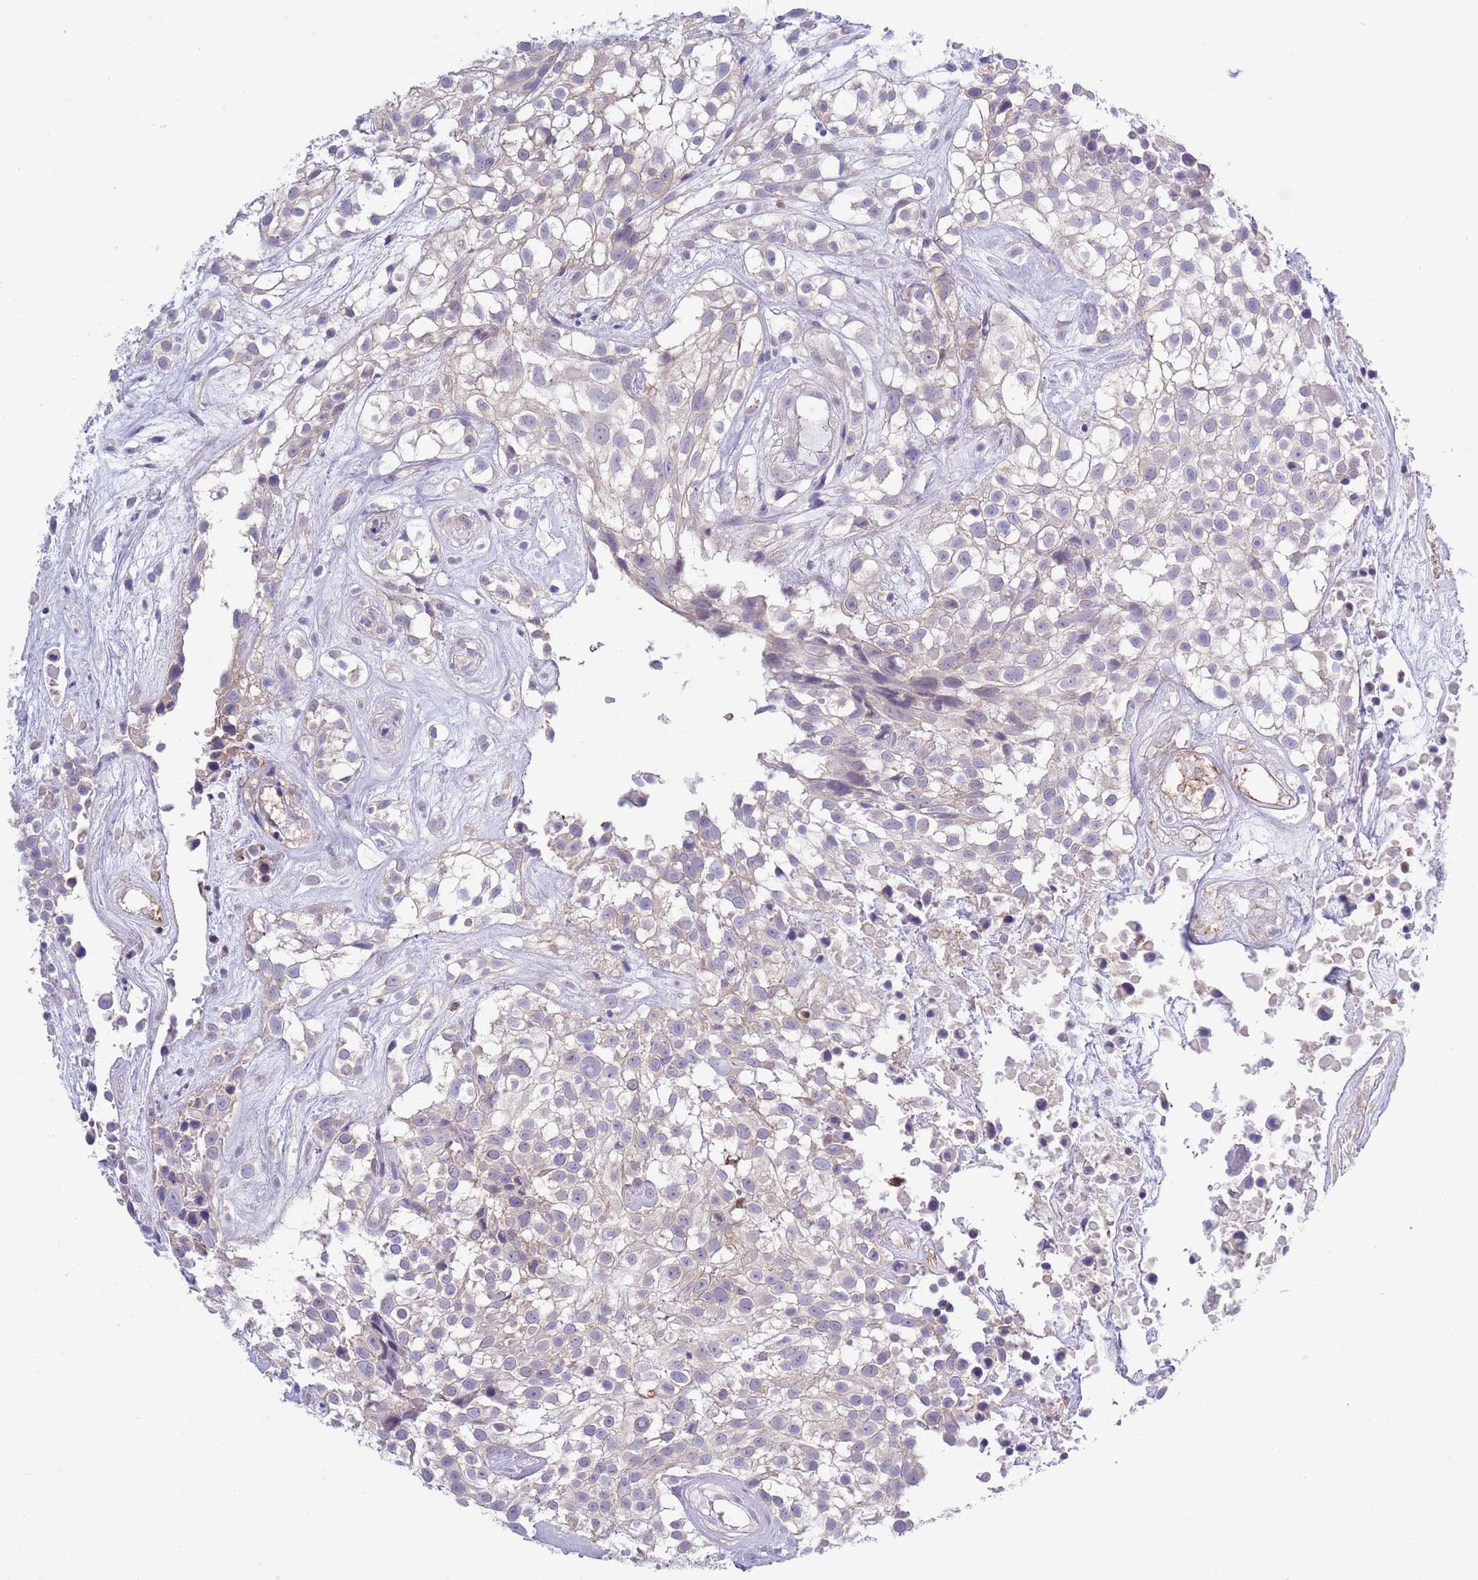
{"staining": {"intensity": "negative", "quantity": "none", "location": "none"}, "tissue": "urothelial cancer", "cell_type": "Tumor cells", "image_type": "cancer", "snomed": [{"axis": "morphology", "description": "Urothelial carcinoma, High grade"}, {"axis": "topography", "description": "Urinary bladder"}], "caption": "Immunohistochemistry (IHC) image of human urothelial cancer stained for a protein (brown), which demonstrates no positivity in tumor cells.", "gene": "ZFP2", "patient": {"sex": "male", "age": 56}}